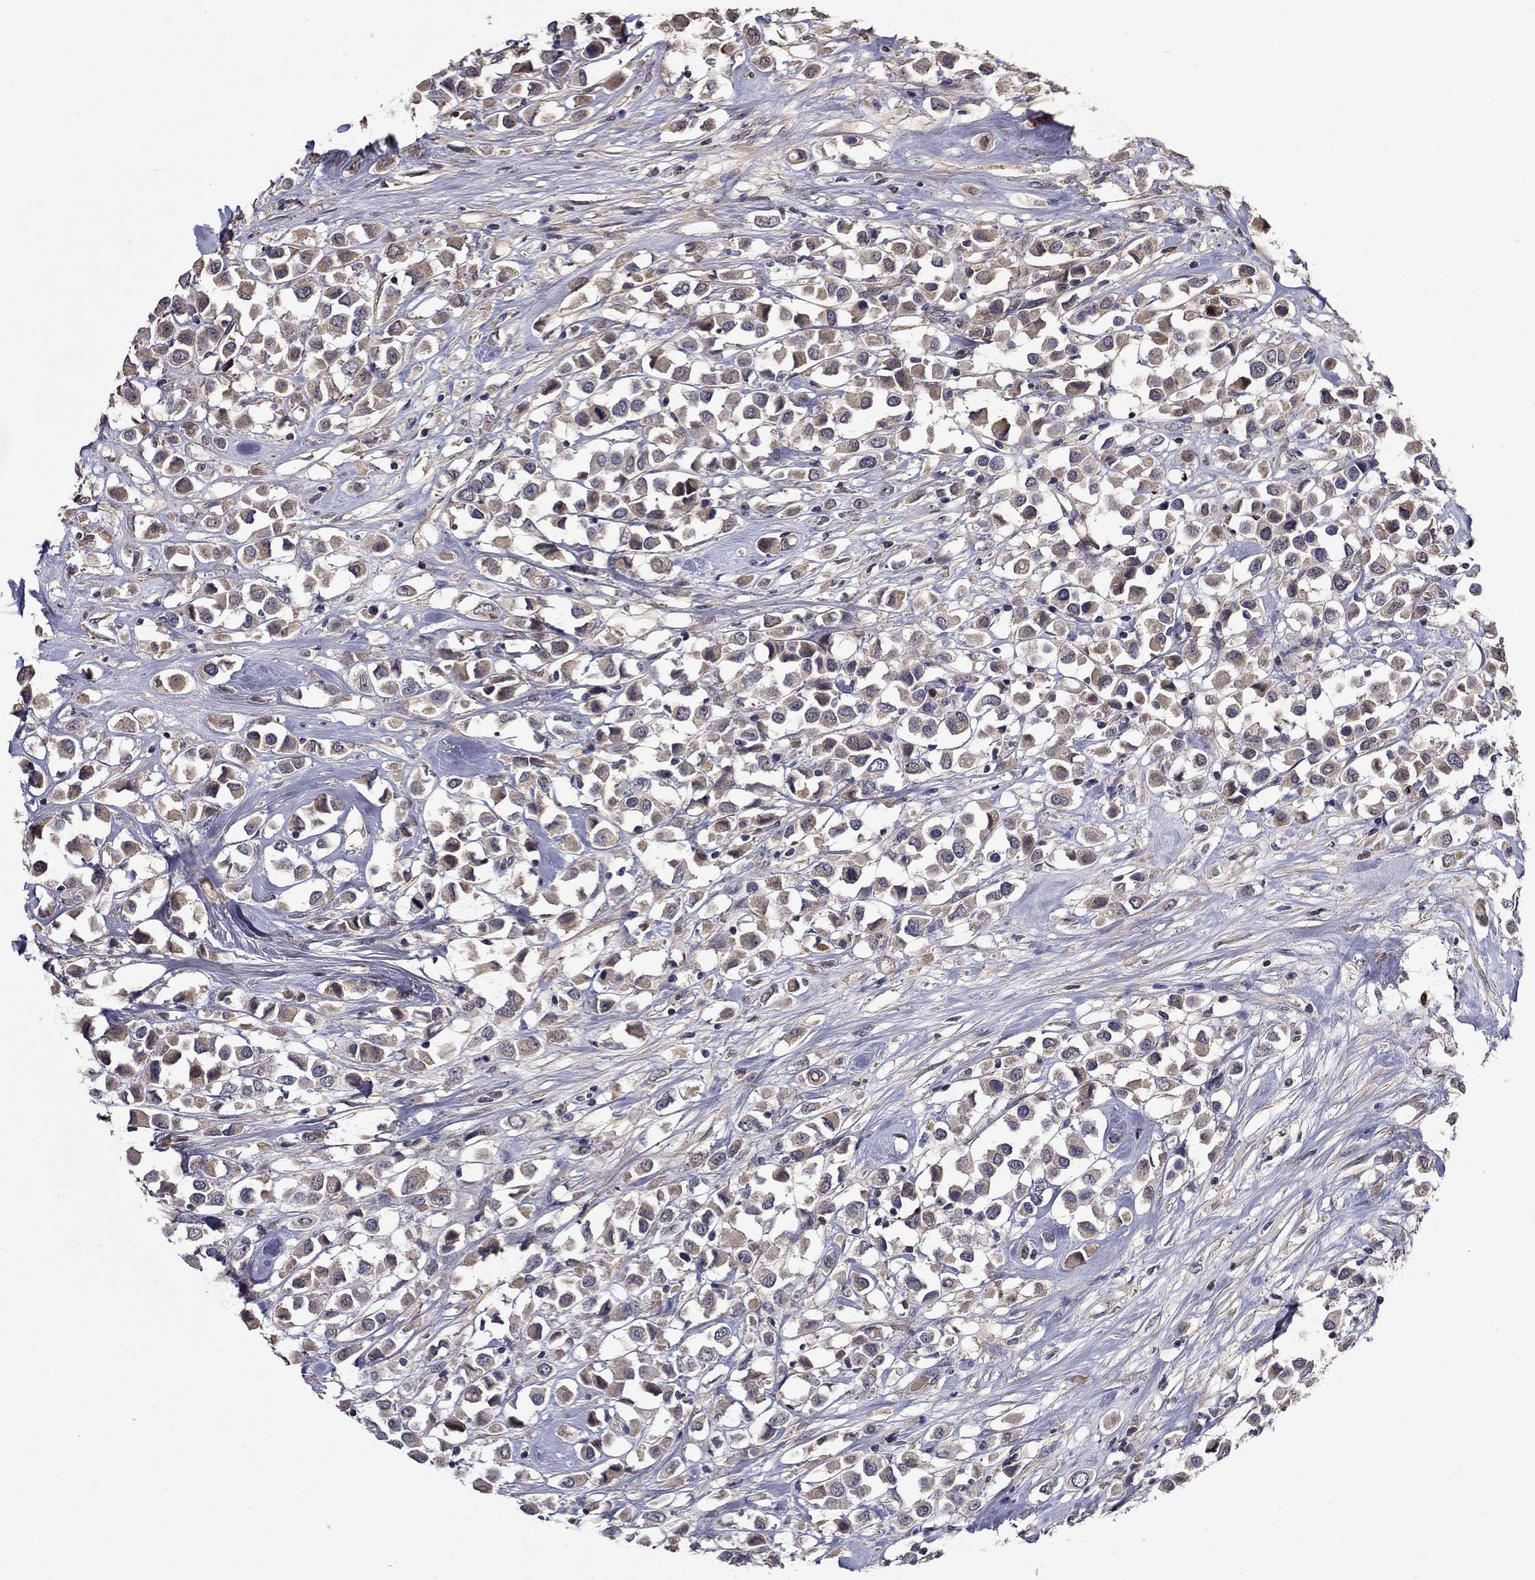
{"staining": {"intensity": "weak", "quantity": "25%-75%", "location": "cytoplasmic/membranous"}, "tissue": "breast cancer", "cell_type": "Tumor cells", "image_type": "cancer", "snomed": [{"axis": "morphology", "description": "Duct carcinoma"}, {"axis": "topography", "description": "Breast"}], "caption": "Brown immunohistochemical staining in human breast invasive ductal carcinoma exhibits weak cytoplasmic/membranous expression in about 25%-75% of tumor cells. The staining is performed using DAB (3,3'-diaminobenzidine) brown chromogen to label protein expression. The nuclei are counter-stained blue using hematoxylin.", "gene": "SATB1", "patient": {"sex": "female", "age": 61}}